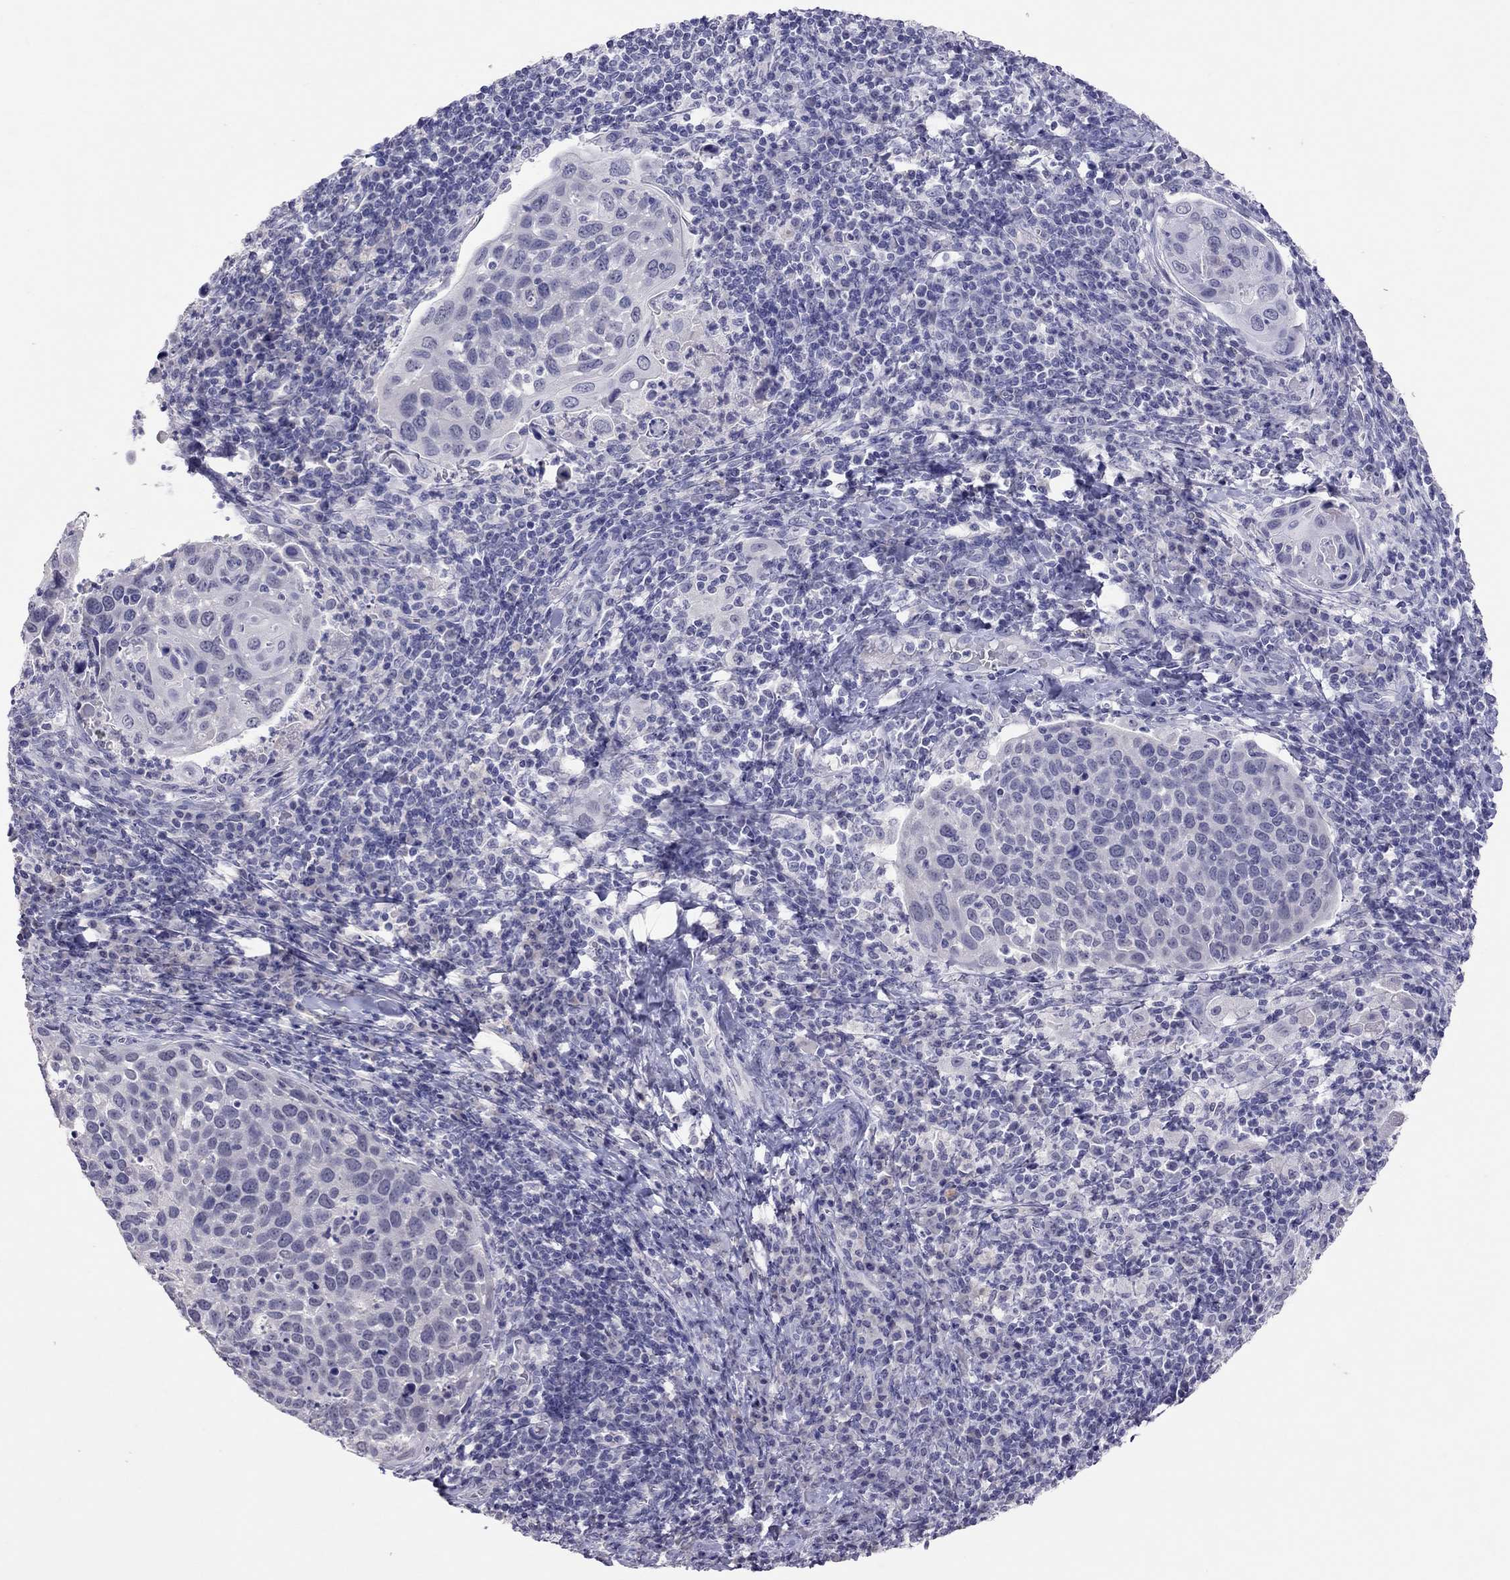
{"staining": {"intensity": "negative", "quantity": "none", "location": "none"}, "tissue": "cervical cancer", "cell_type": "Tumor cells", "image_type": "cancer", "snomed": [{"axis": "morphology", "description": "Squamous cell carcinoma, NOS"}, {"axis": "topography", "description": "Cervix"}], "caption": "Tumor cells show no significant protein expression in cervical cancer (squamous cell carcinoma). The staining is performed using DAB (3,3'-diaminobenzidine) brown chromogen with nuclei counter-stained in using hematoxylin.", "gene": "PSMB11", "patient": {"sex": "female", "age": 54}}